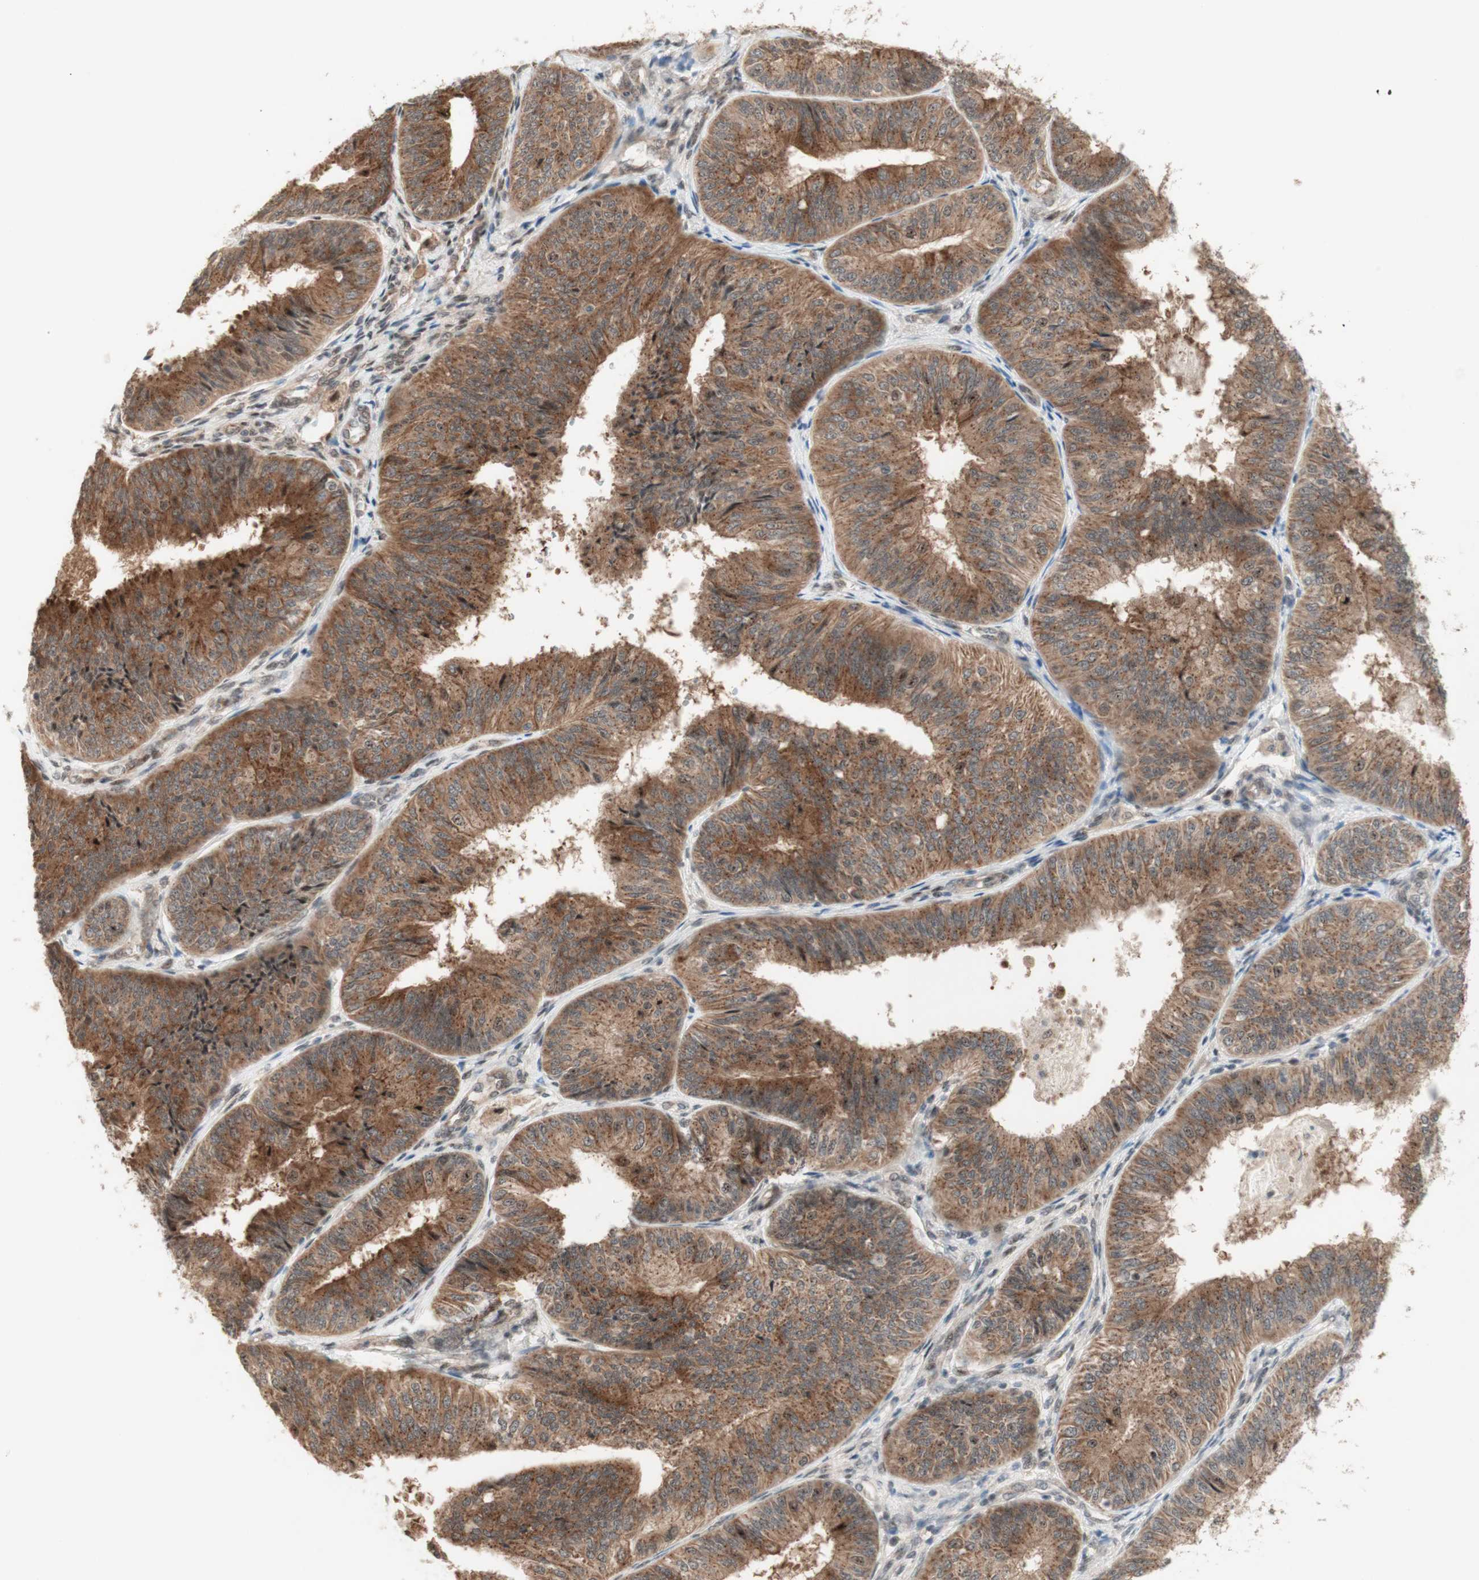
{"staining": {"intensity": "moderate", "quantity": ">75%", "location": "cytoplasmic/membranous"}, "tissue": "endometrial cancer", "cell_type": "Tumor cells", "image_type": "cancer", "snomed": [{"axis": "morphology", "description": "Adenocarcinoma, NOS"}, {"axis": "topography", "description": "Endometrium"}], "caption": "Immunohistochemical staining of human endometrial cancer (adenocarcinoma) exhibits moderate cytoplasmic/membranous protein expression in about >75% of tumor cells.", "gene": "CYLD", "patient": {"sex": "female", "age": 58}}